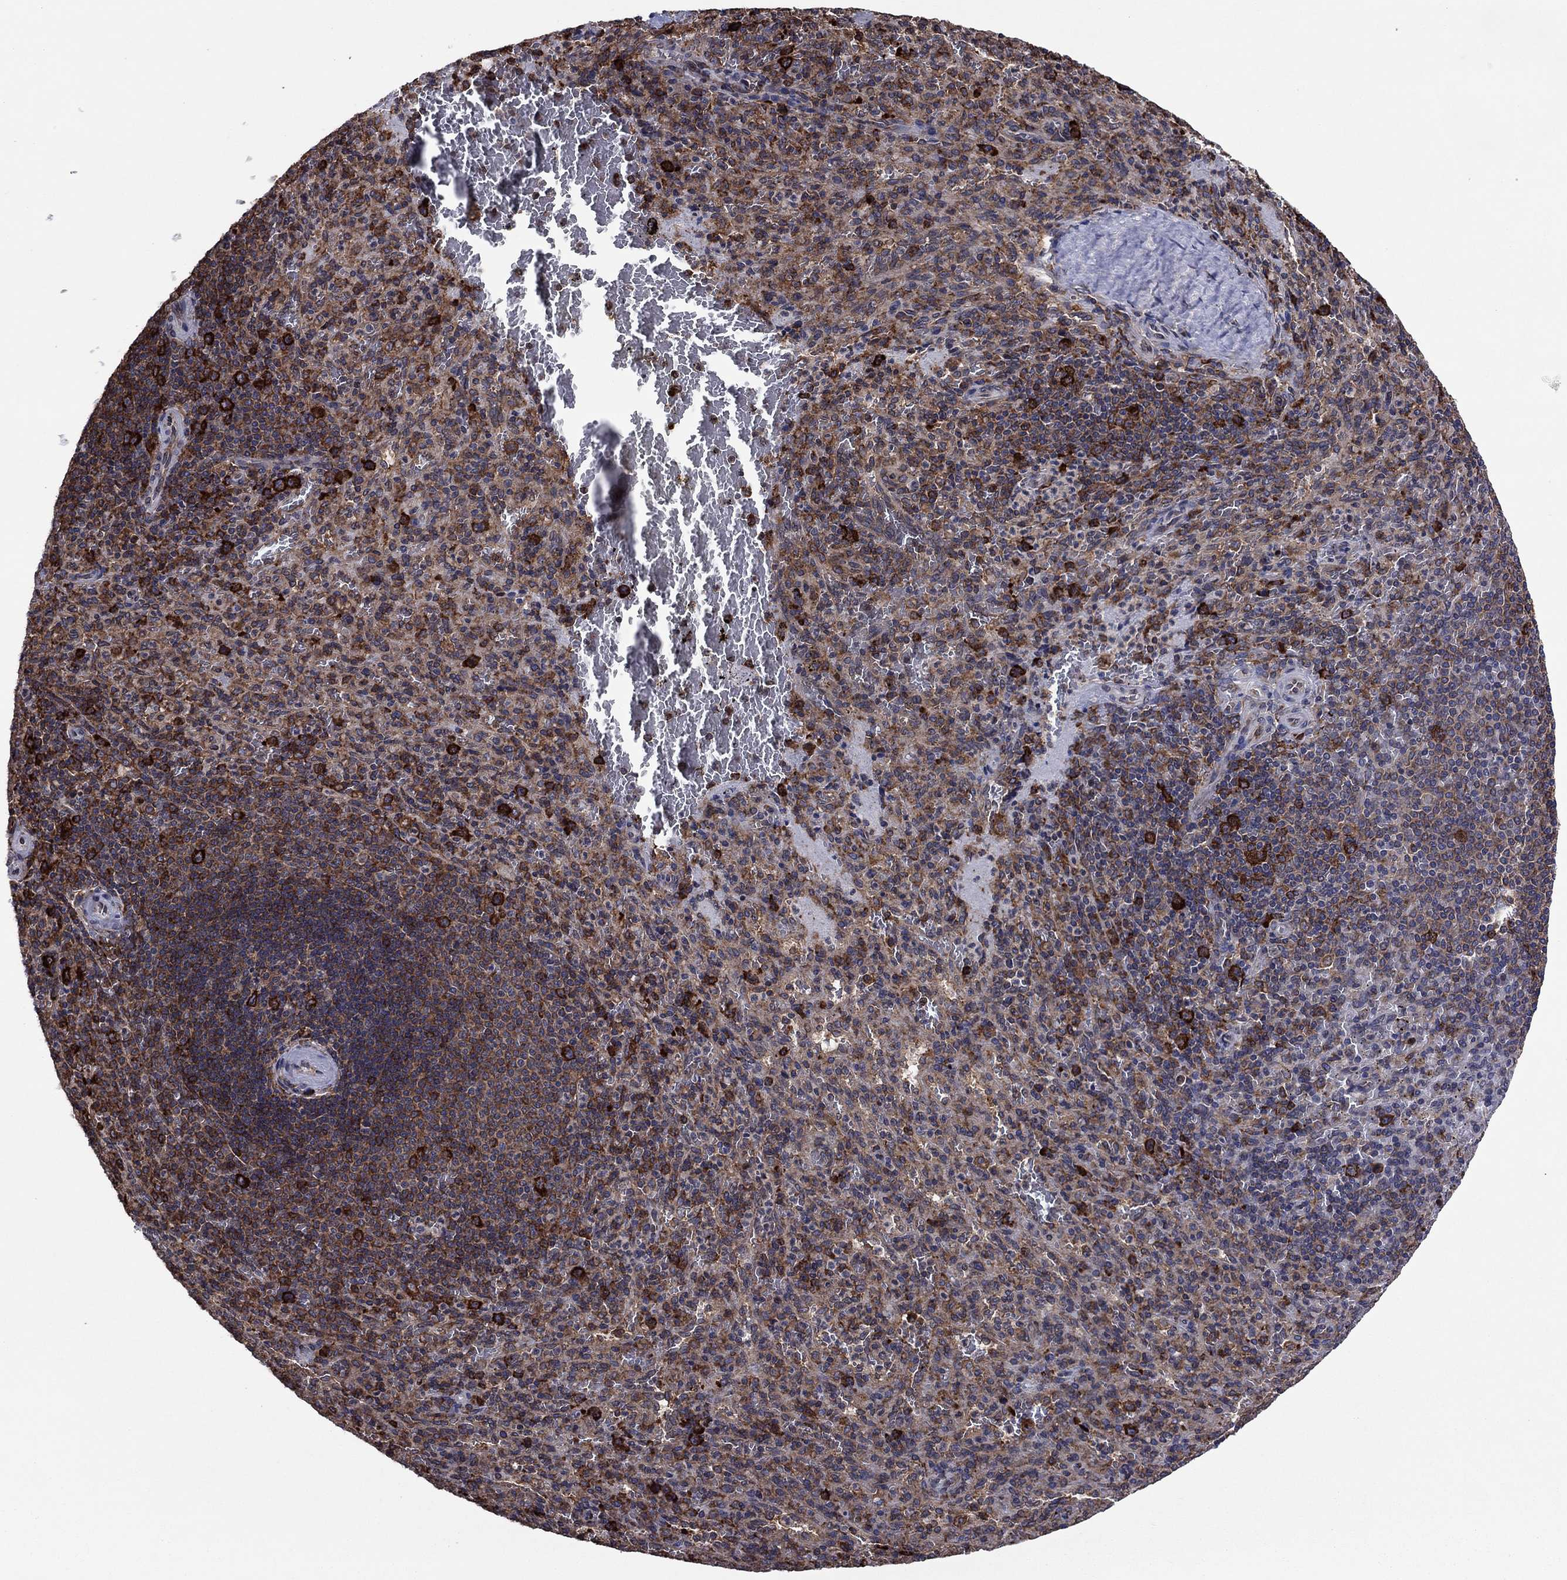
{"staining": {"intensity": "strong", "quantity": "<25%", "location": "cytoplasmic/membranous"}, "tissue": "spleen", "cell_type": "Cells in red pulp", "image_type": "normal", "snomed": [{"axis": "morphology", "description": "Normal tissue, NOS"}, {"axis": "topography", "description": "Spleen"}], "caption": "Immunohistochemistry micrograph of benign spleen: human spleen stained using immunohistochemistry (IHC) exhibits medium levels of strong protein expression localized specifically in the cytoplasmic/membranous of cells in red pulp, appearing as a cytoplasmic/membranous brown color.", "gene": "YBX1", "patient": {"sex": "male", "age": 57}}